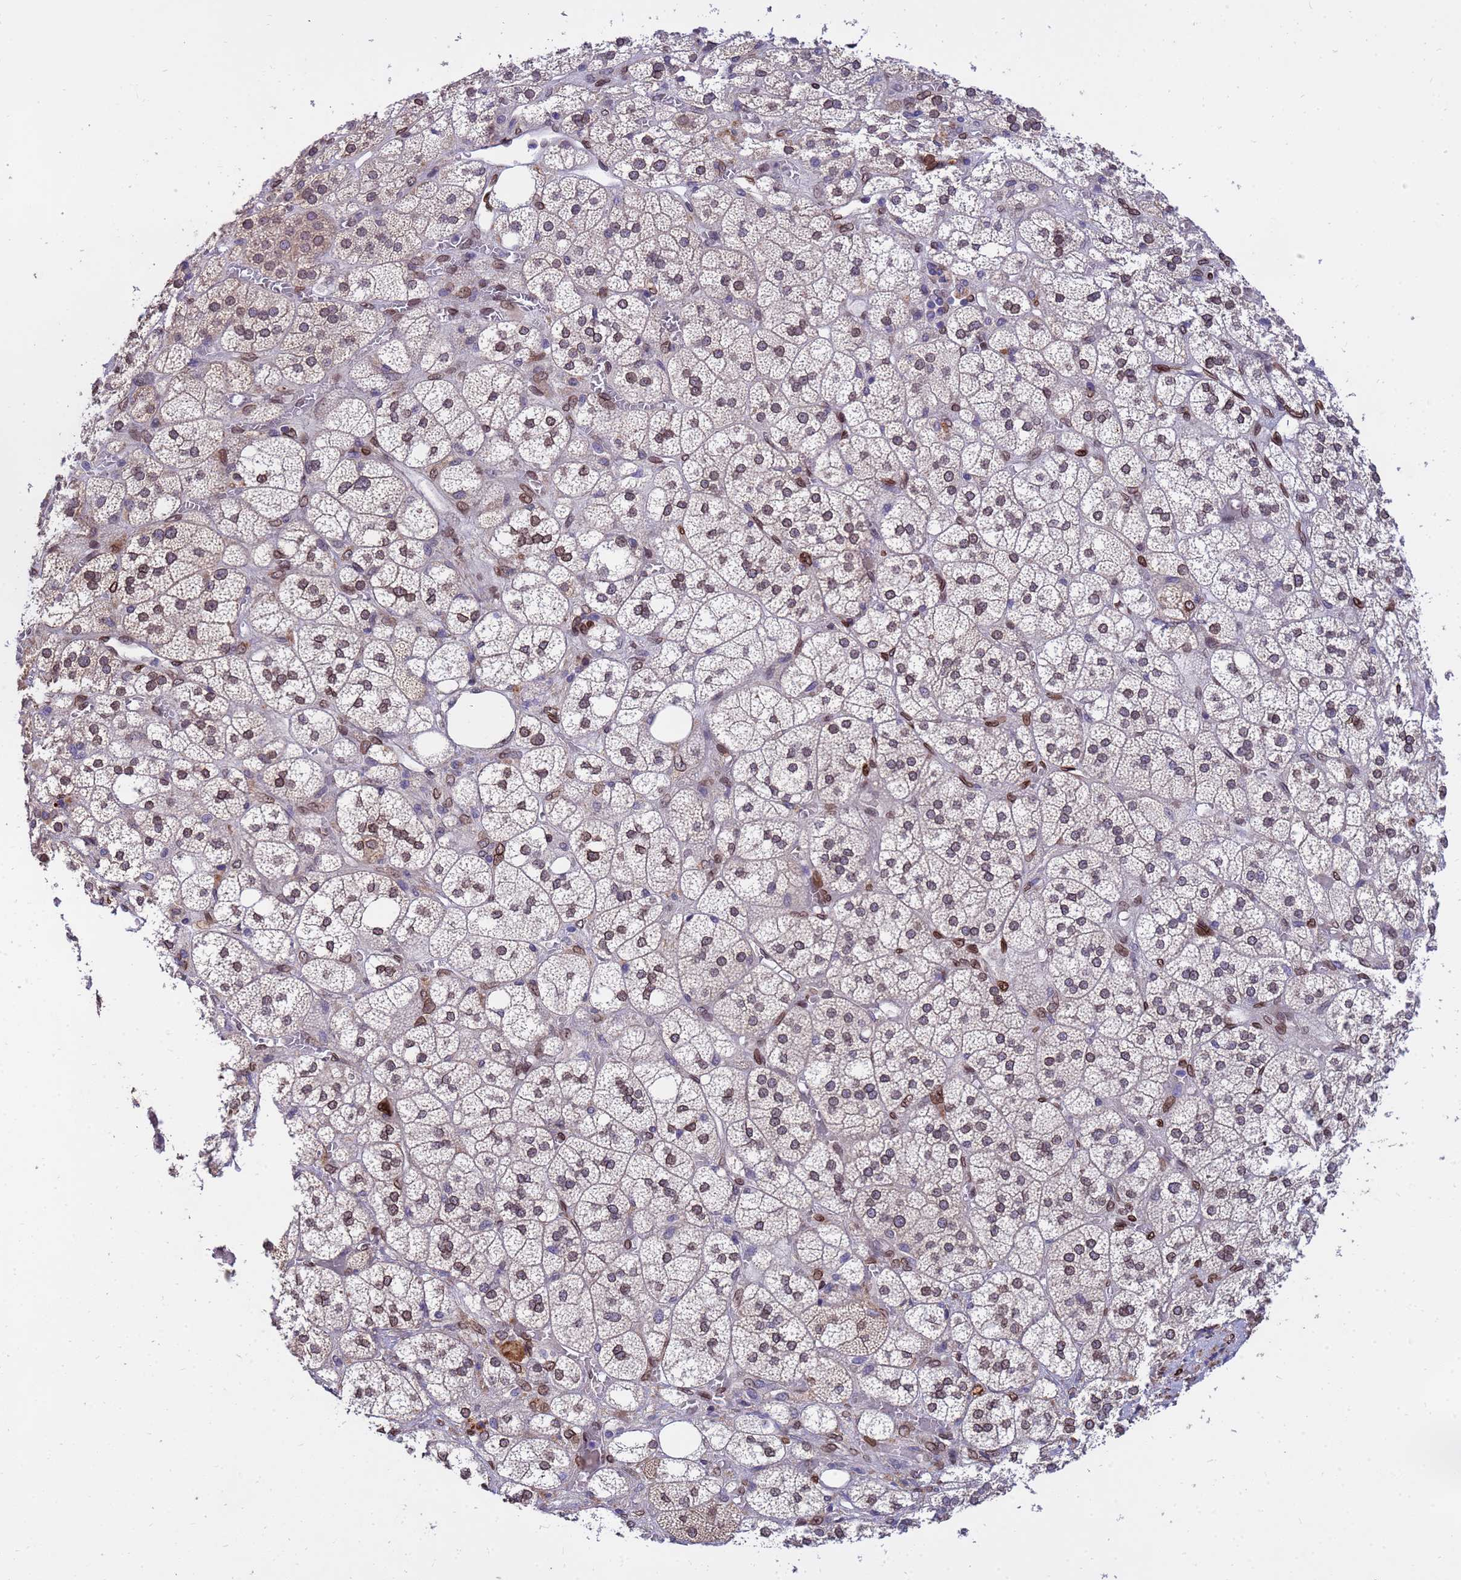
{"staining": {"intensity": "moderate", "quantity": "25%-75%", "location": "cytoplasmic/membranous,nuclear"}, "tissue": "adrenal gland", "cell_type": "Glandular cells", "image_type": "normal", "snomed": [{"axis": "morphology", "description": "Normal tissue, NOS"}, {"axis": "topography", "description": "Adrenal gland"}], "caption": "Immunohistochemical staining of normal adrenal gland reveals moderate cytoplasmic/membranous,nuclear protein positivity in about 25%-75% of glandular cells.", "gene": "GPR135", "patient": {"sex": "male", "age": 61}}